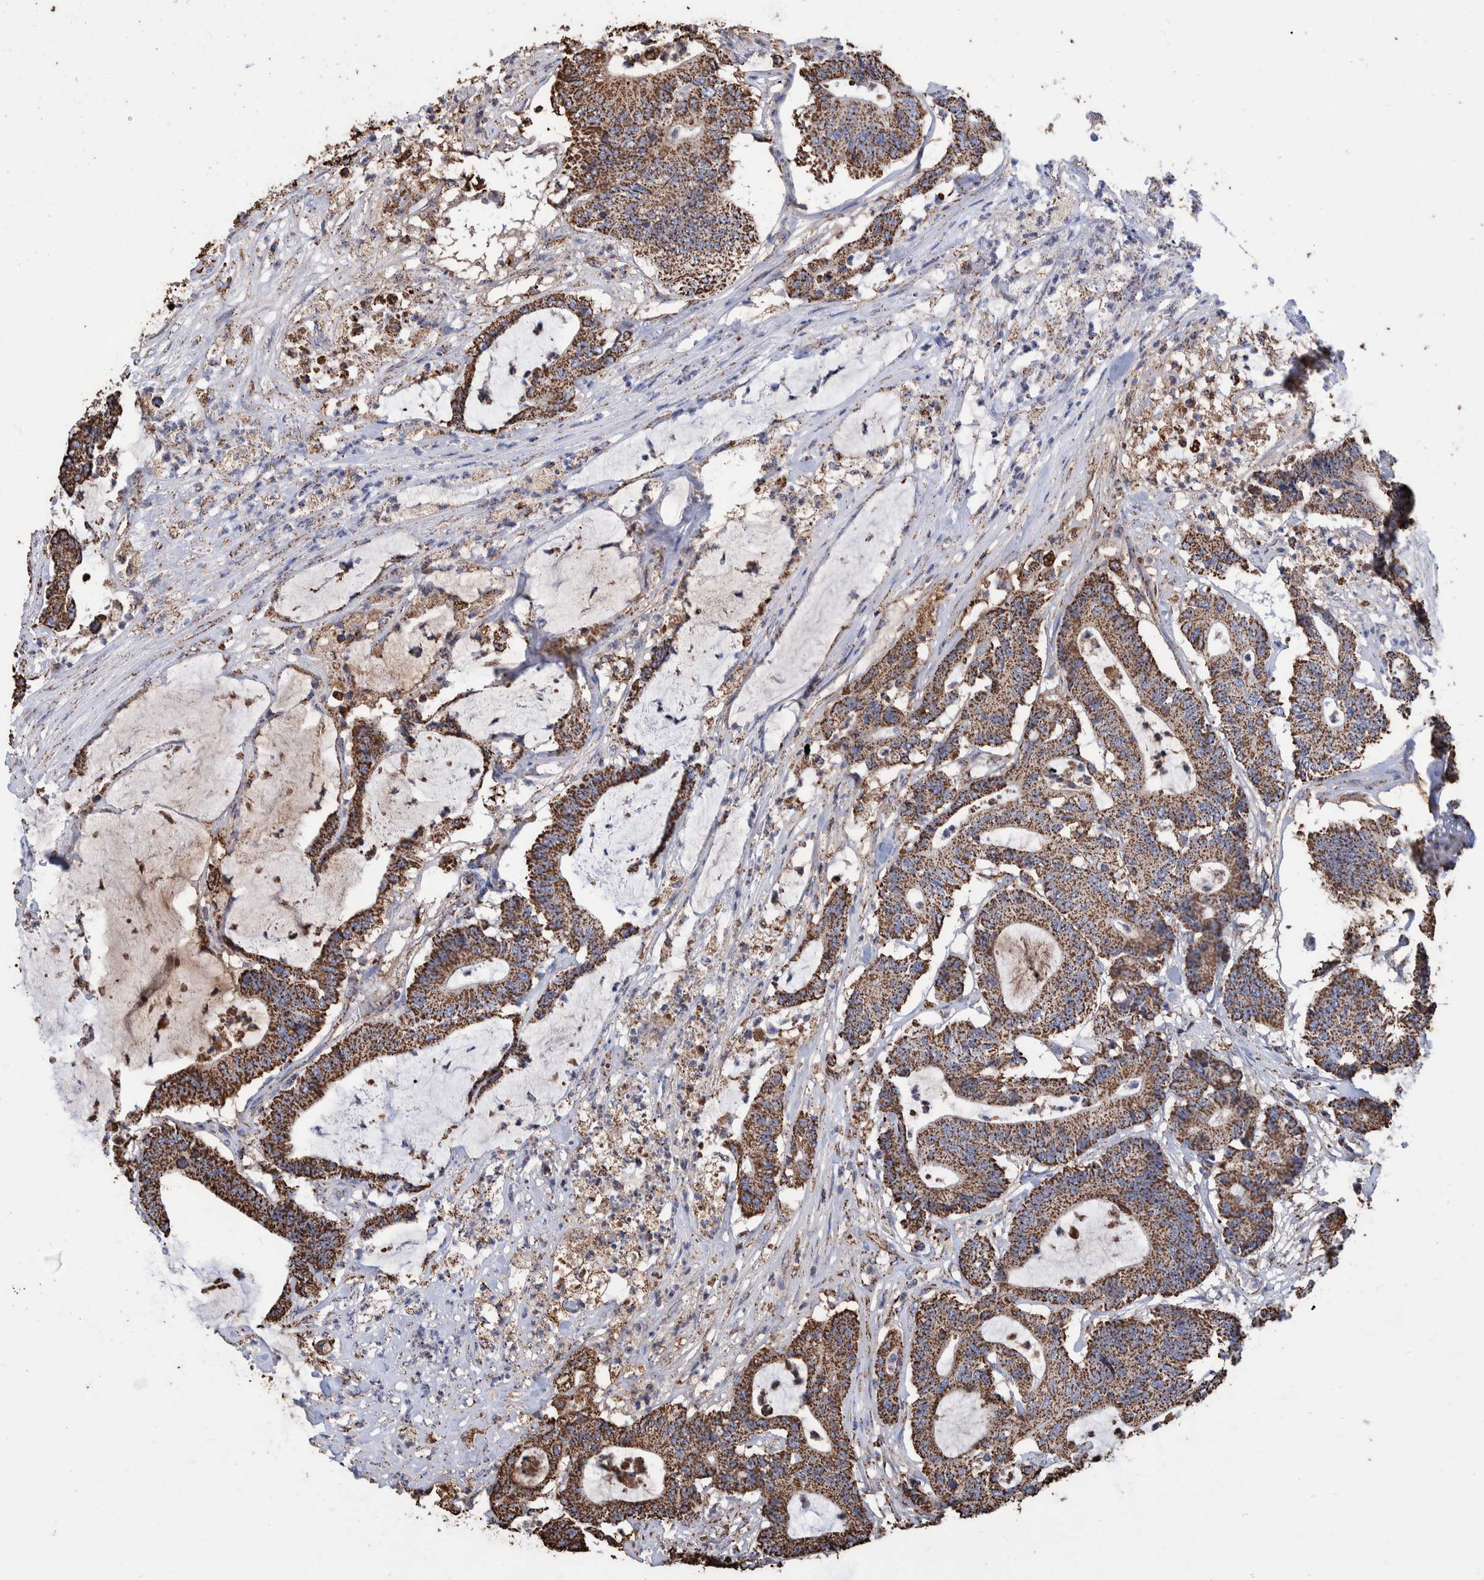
{"staining": {"intensity": "strong", "quantity": ">75%", "location": "cytoplasmic/membranous"}, "tissue": "colorectal cancer", "cell_type": "Tumor cells", "image_type": "cancer", "snomed": [{"axis": "morphology", "description": "Adenocarcinoma, NOS"}, {"axis": "topography", "description": "Colon"}], "caption": "Approximately >75% of tumor cells in adenocarcinoma (colorectal) display strong cytoplasmic/membranous protein staining as visualized by brown immunohistochemical staining.", "gene": "VPS26C", "patient": {"sex": "female", "age": 84}}